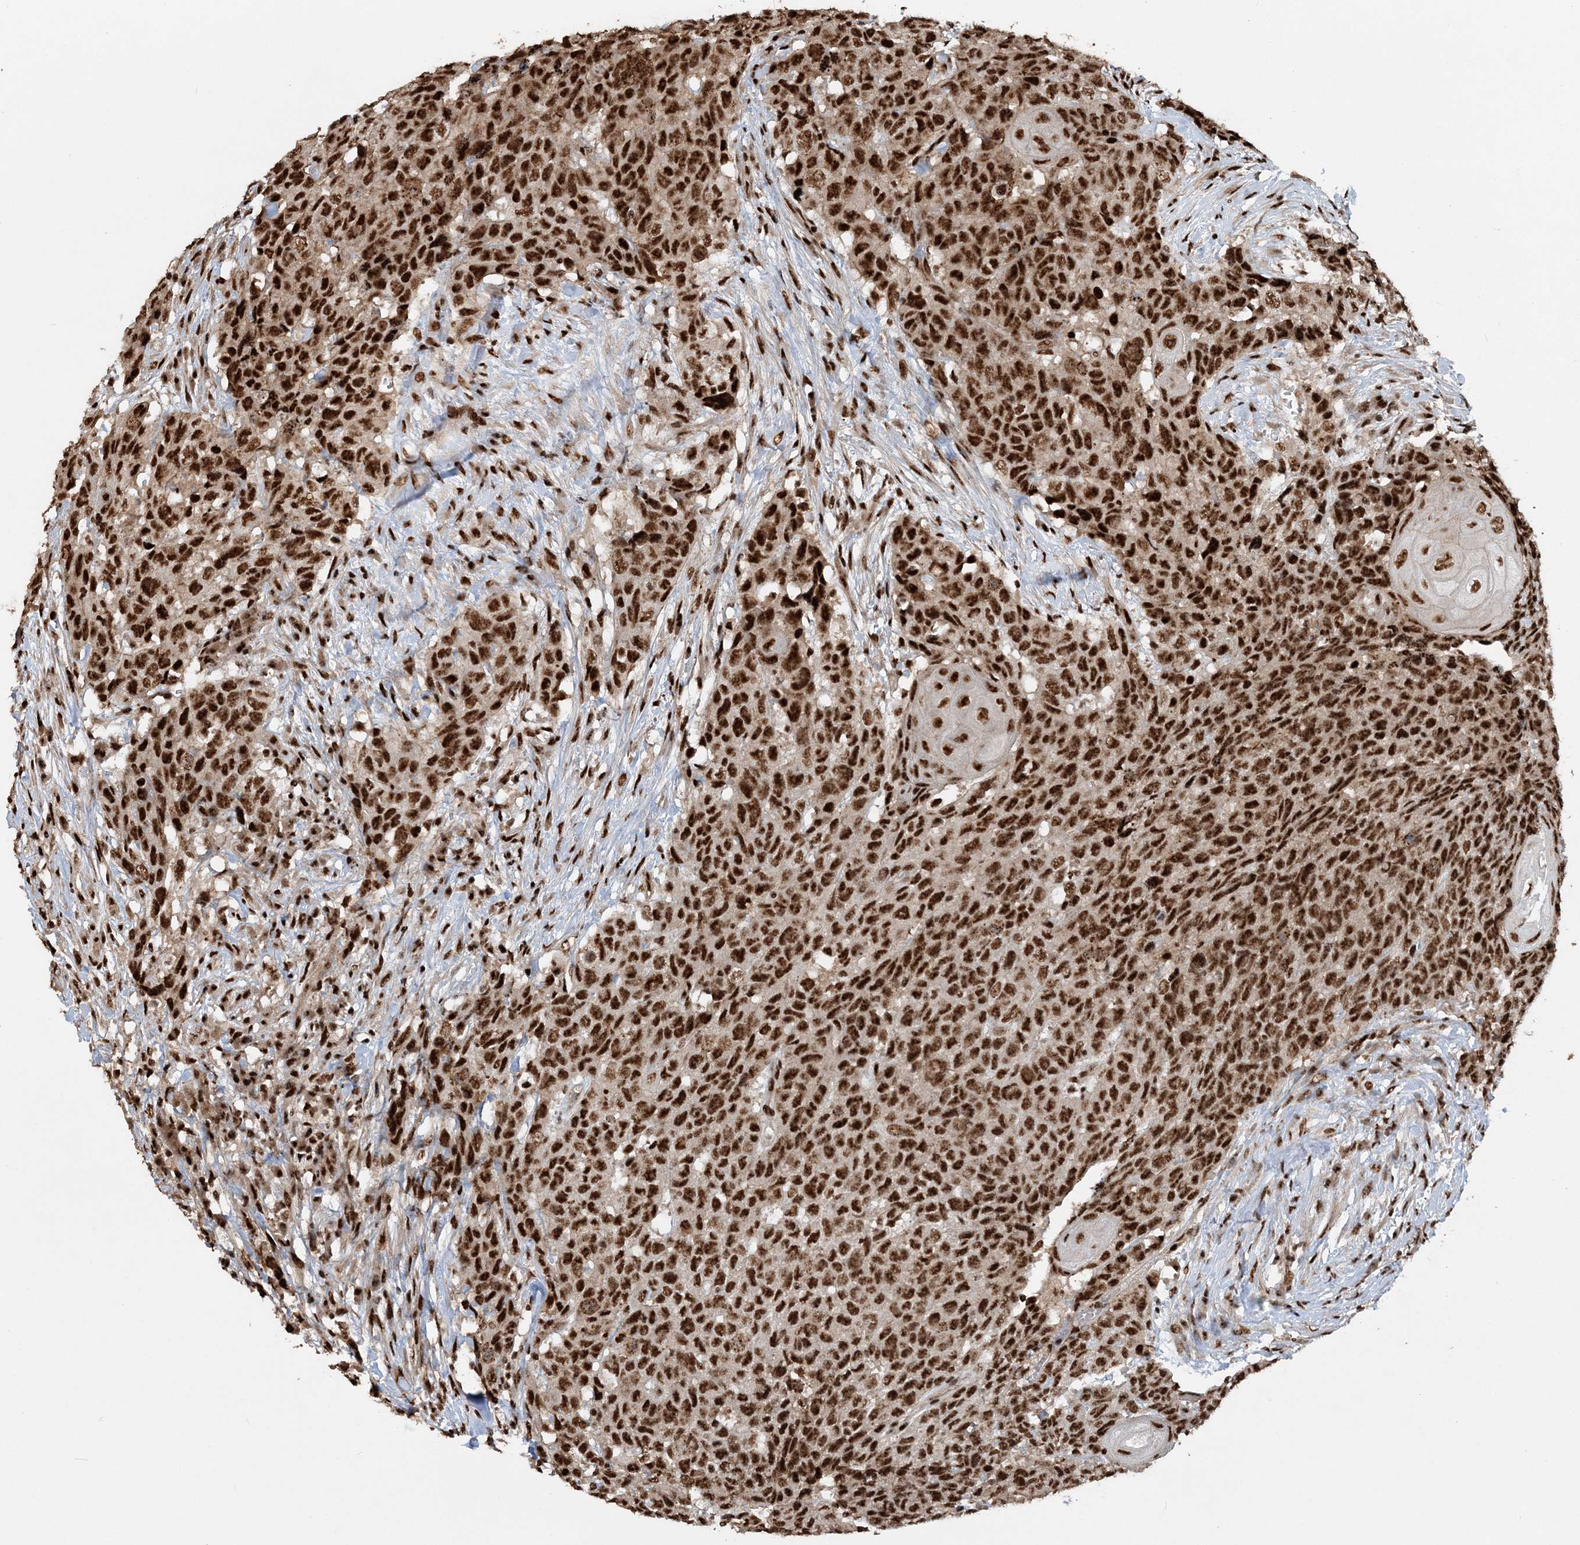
{"staining": {"intensity": "strong", "quantity": ">75%", "location": "nuclear"}, "tissue": "head and neck cancer", "cell_type": "Tumor cells", "image_type": "cancer", "snomed": [{"axis": "morphology", "description": "Squamous cell carcinoma, NOS"}, {"axis": "topography", "description": "Head-Neck"}], "caption": "Head and neck cancer stained with a protein marker exhibits strong staining in tumor cells.", "gene": "EXOSC8", "patient": {"sex": "male", "age": 66}}